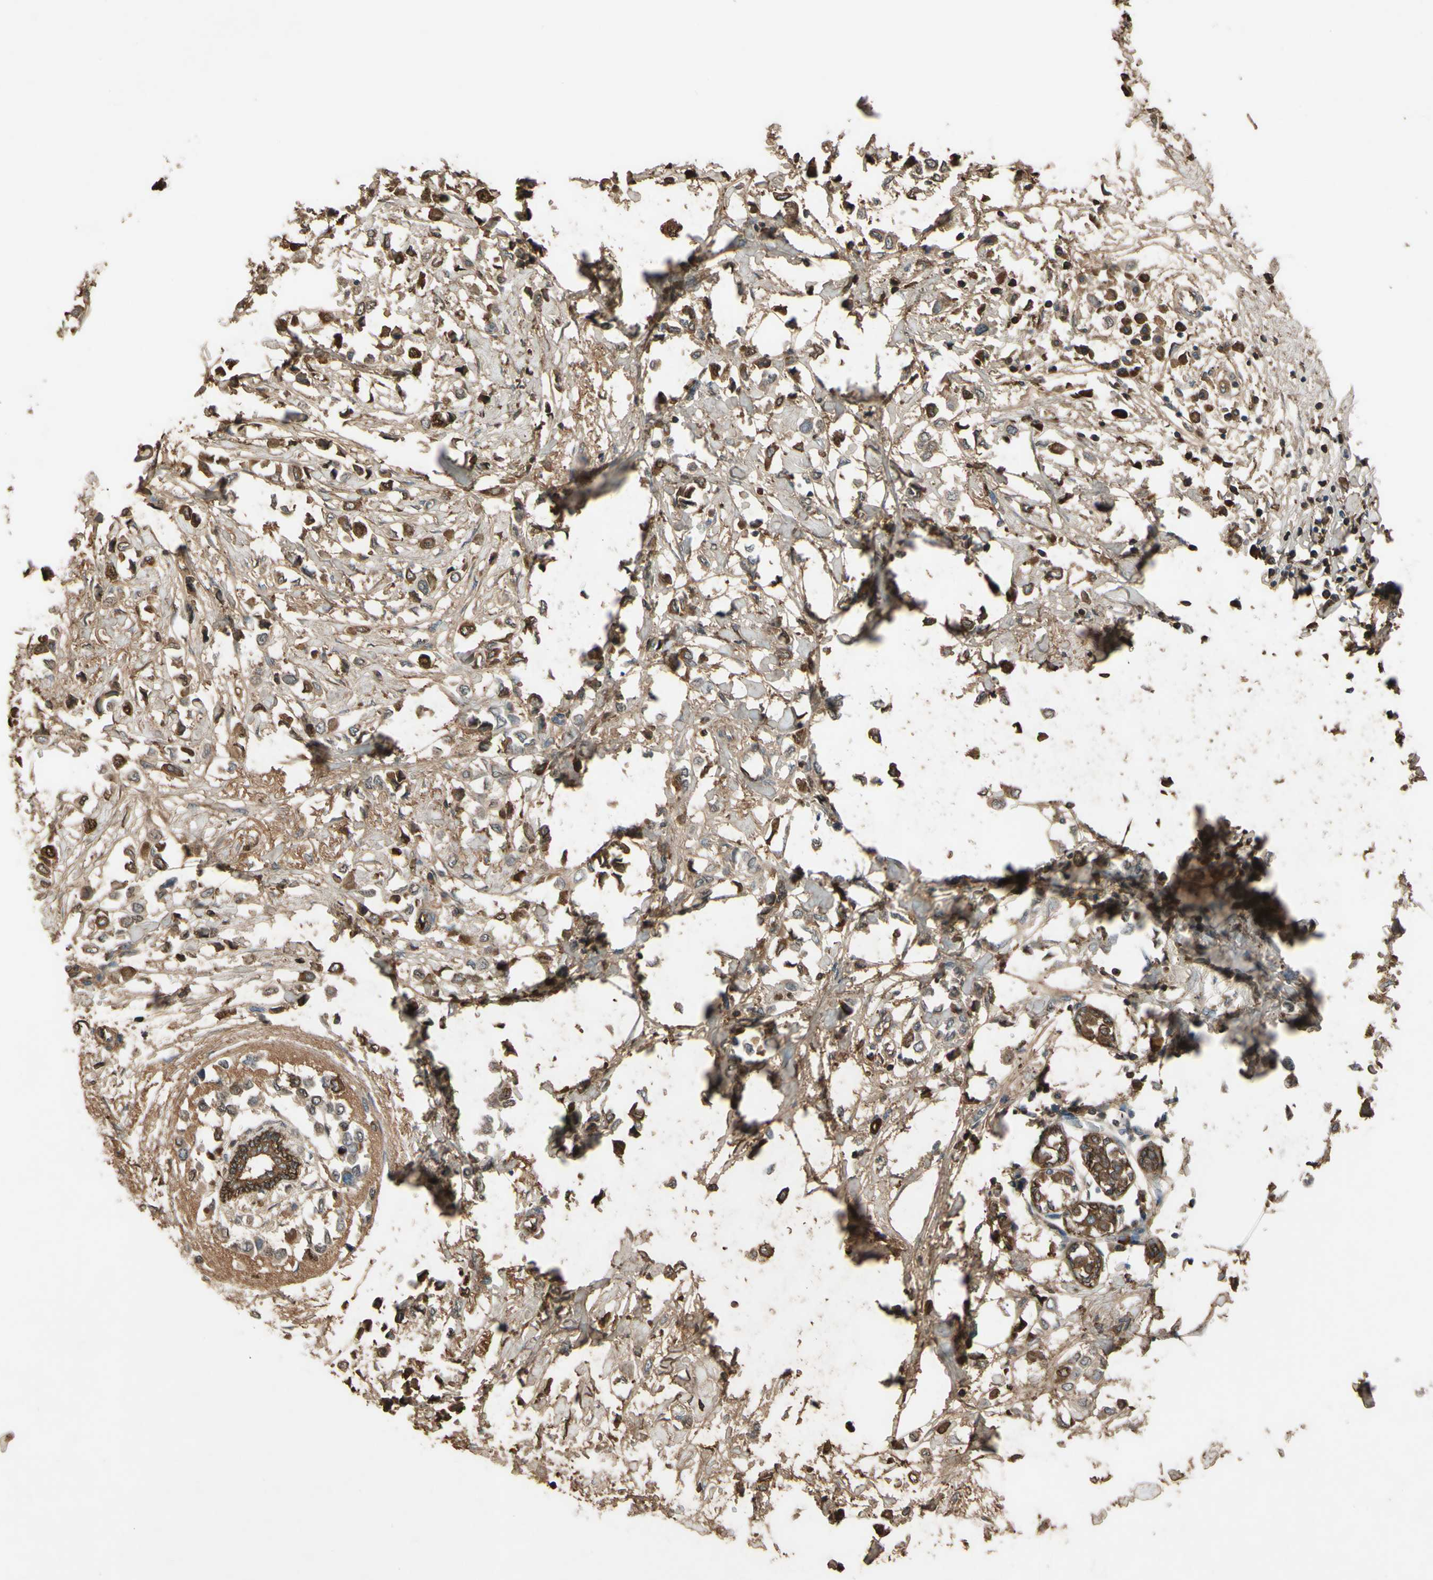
{"staining": {"intensity": "moderate", "quantity": "25%-75%", "location": "cytoplasmic/membranous"}, "tissue": "breast cancer", "cell_type": "Tumor cells", "image_type": "cancer", "snomed": [{"axis": "morphology", "description": "Lobular carcinoma"}, {"axis": "topography", "description": "Breast"}], "caption": "Immunohistochemistry (IHC) image of neoplastic tissue: lobular carcinoma (breast) stained using immunohistochemistry demonstrates medium levels of moderate protein expression localized specifically in the cytoplasmic/membranous of tumor cells, appearing as a cytoplasmic/membranous brown color.", "gene": "TIMP2", "patient": {"sex": "female", "age": 51}}